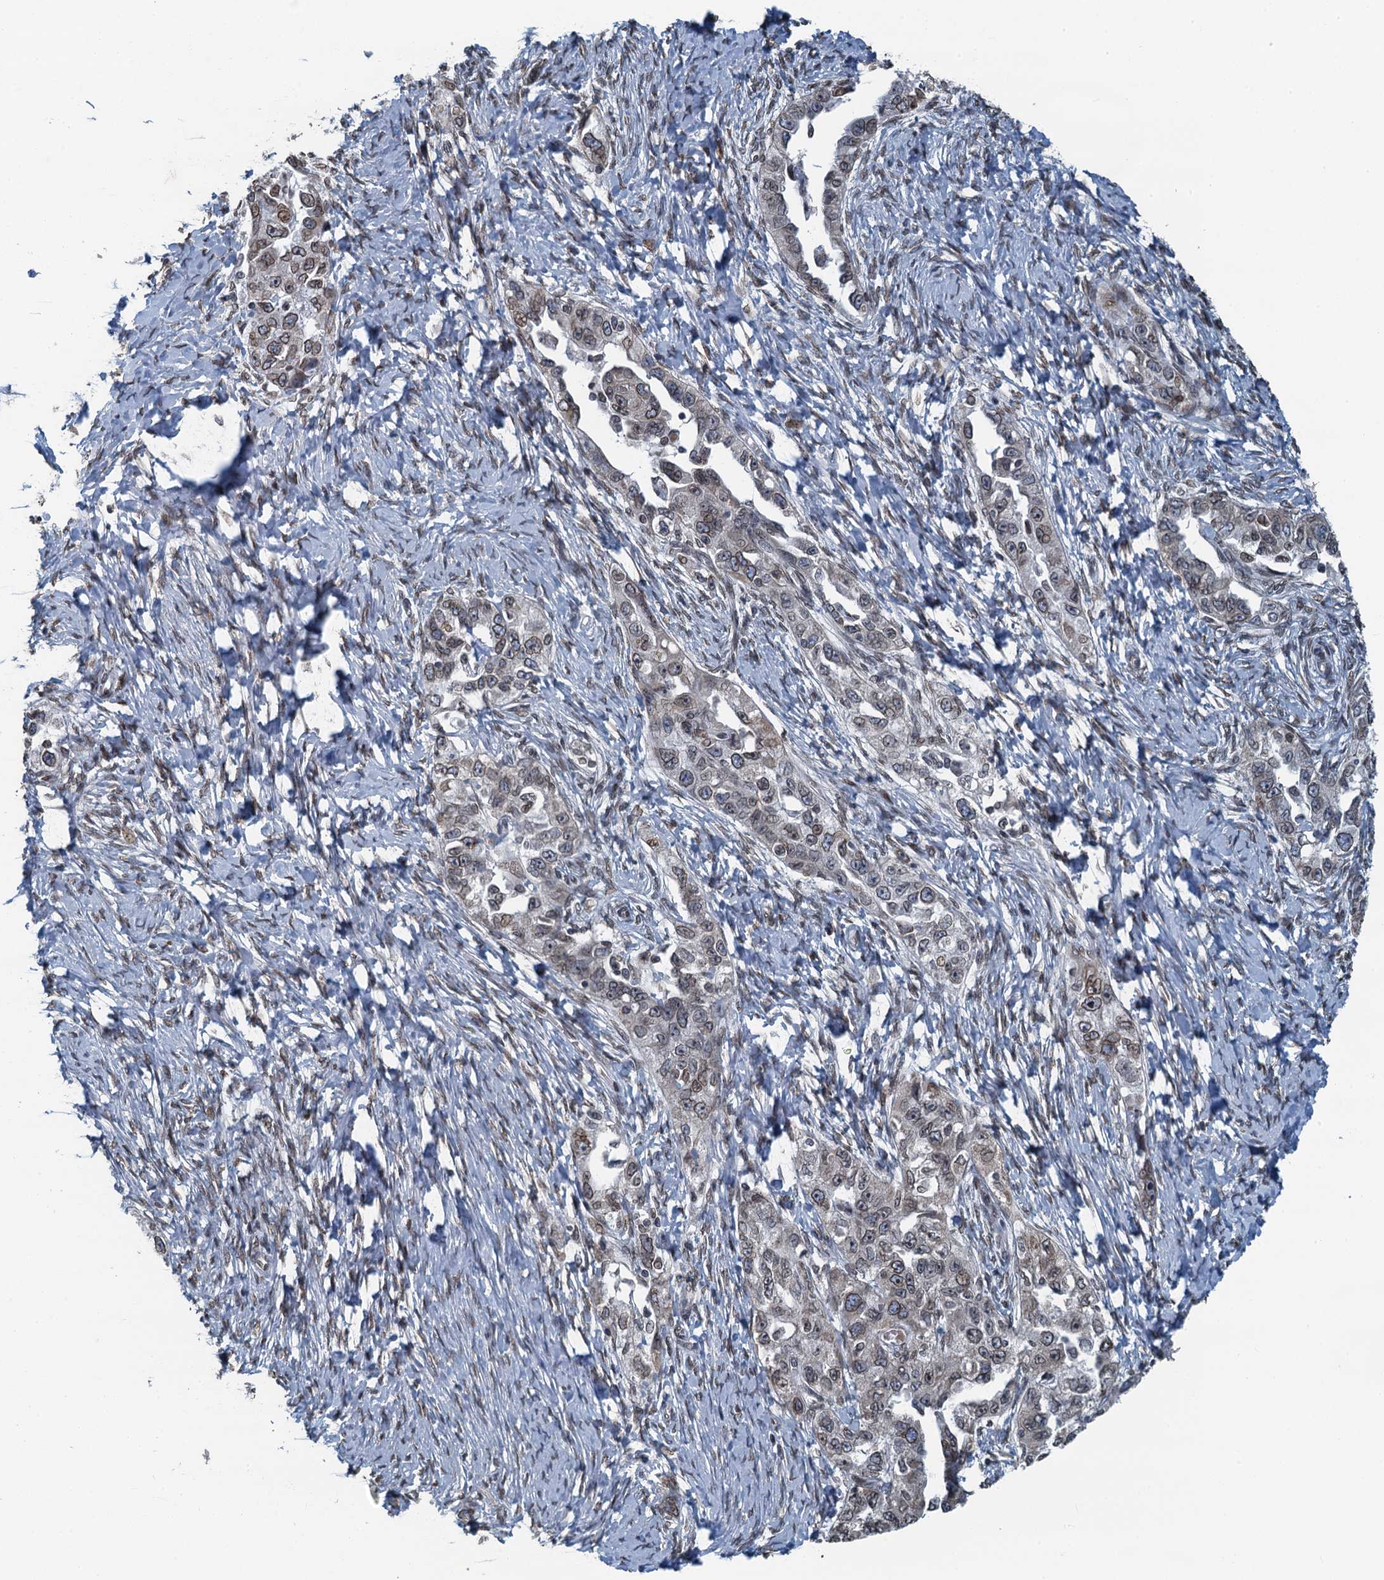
{"staining": {"intensity": "weak", "quantity": ">75%", "location": "cytoplasmic/membranous,nuclear"}, "tissue": "ovarian cancer", "cell_type": "Tumor cells", "image_type": "cancer", "snomed": [{"axis": "morphology", "description": "Carcinoma, NOS"}, {"axis": "morphology", "description": "Cystadenocarcinoma, serous, NOS"}, {"axis": "topography", "description": "Ovary"}], "caption": "Serous cystadenocarcinoma (ovarian) stained with immunohistochemistry (IHC) displays weak cytoplasmic/membranous and nuclear positivity in about >75% of tumor cells.", "gene": "CCDC34", "patient": {"sex": "female", "age": 69}}